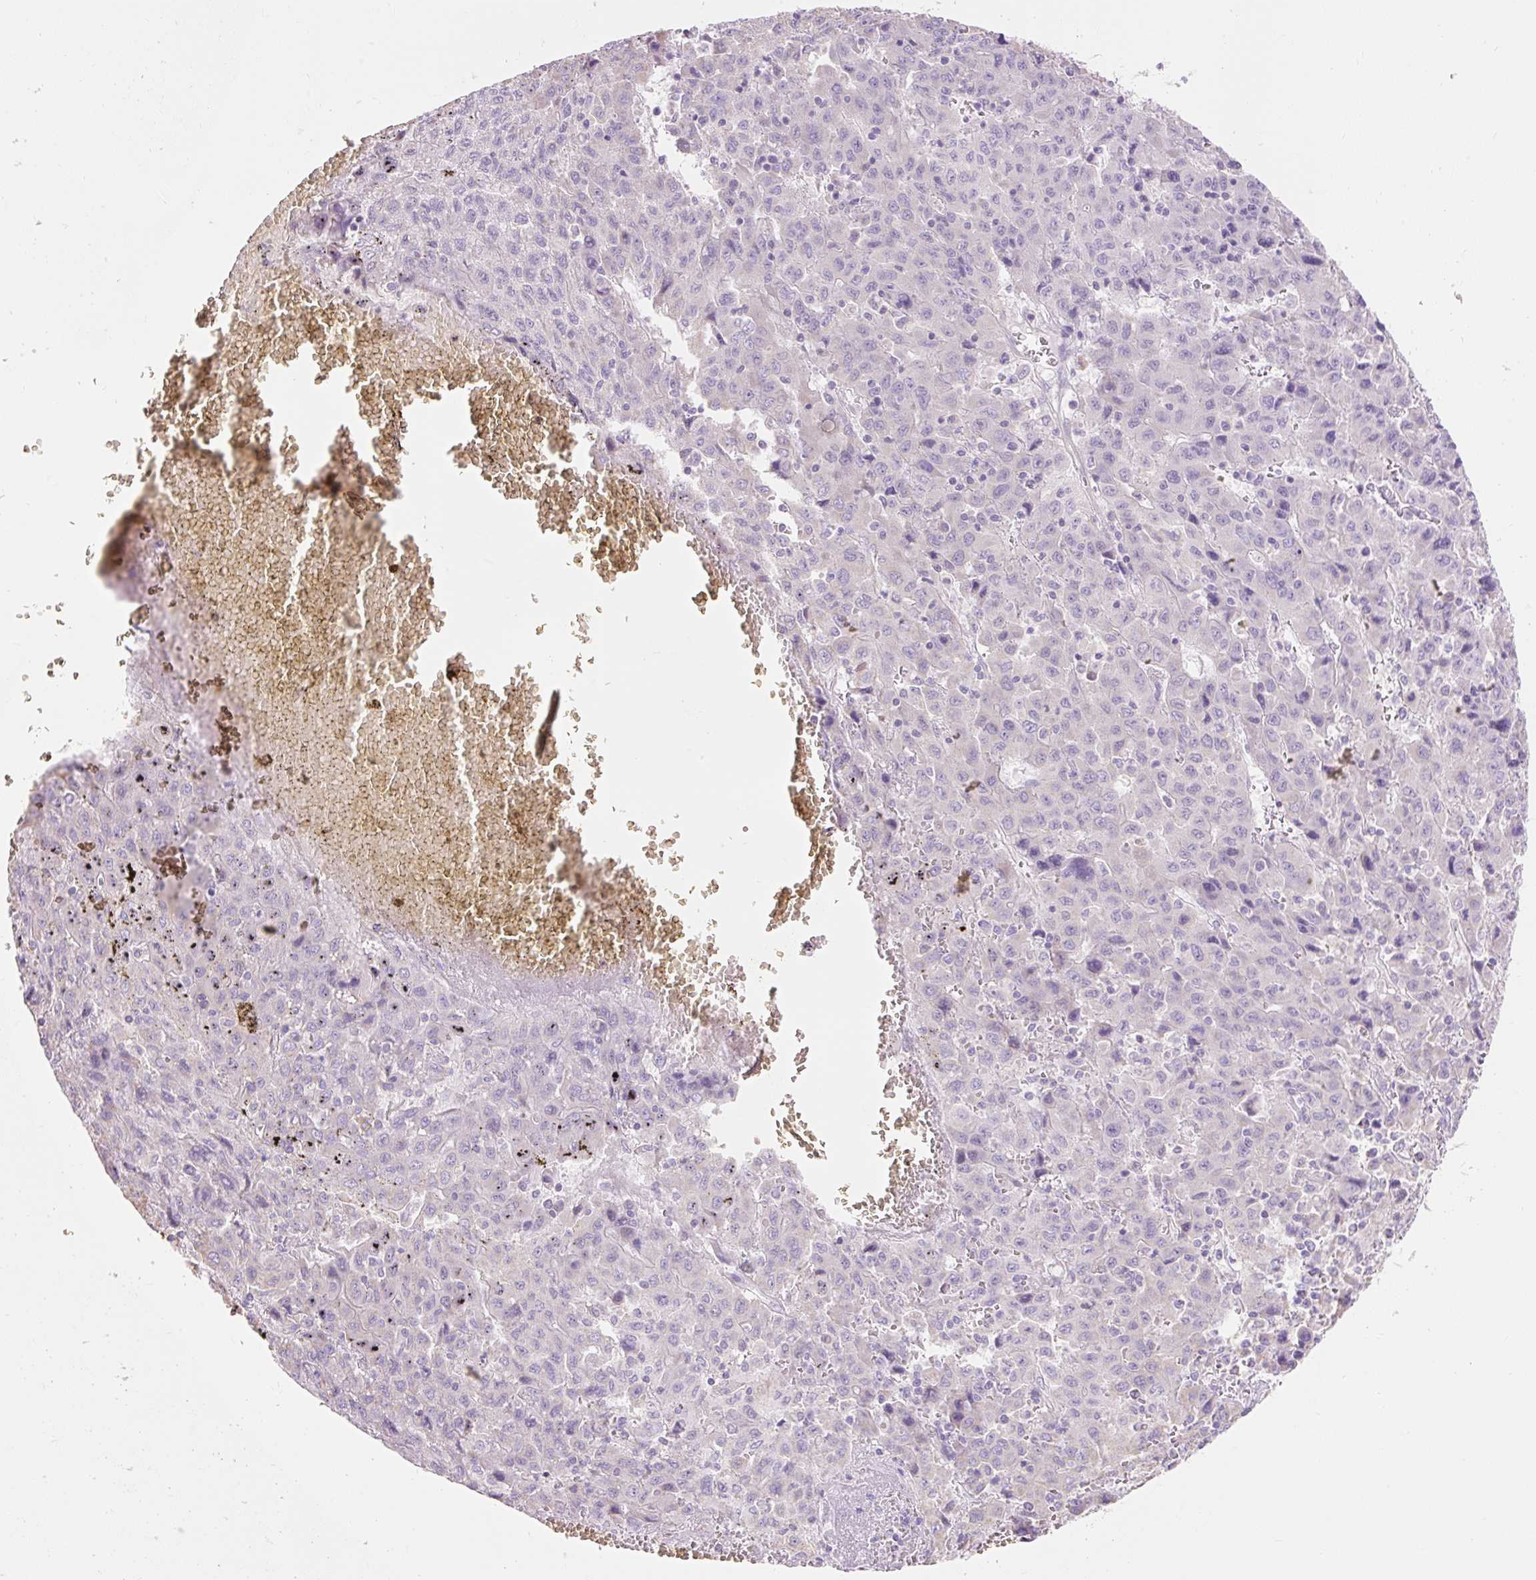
{"staining": {"intensity": "negative", "quantity": "none", "location": "none"}, "tissue": "liver cancer", "cell_type": "Tumor cells", "image_type": "cancer", "snomed": [{"axis": "morphology", "description": "Carcinoma, Hepatocellular, NOS"}, {"axis": "topography", "description": "Liver"}], "caption": "Micrograph shows no protein positivity in tumor cells of liver cancer (hepatocellular carcinoma) tissue.", "gene": "DHX35", "patient": {"sex": "female", "age": 53}}